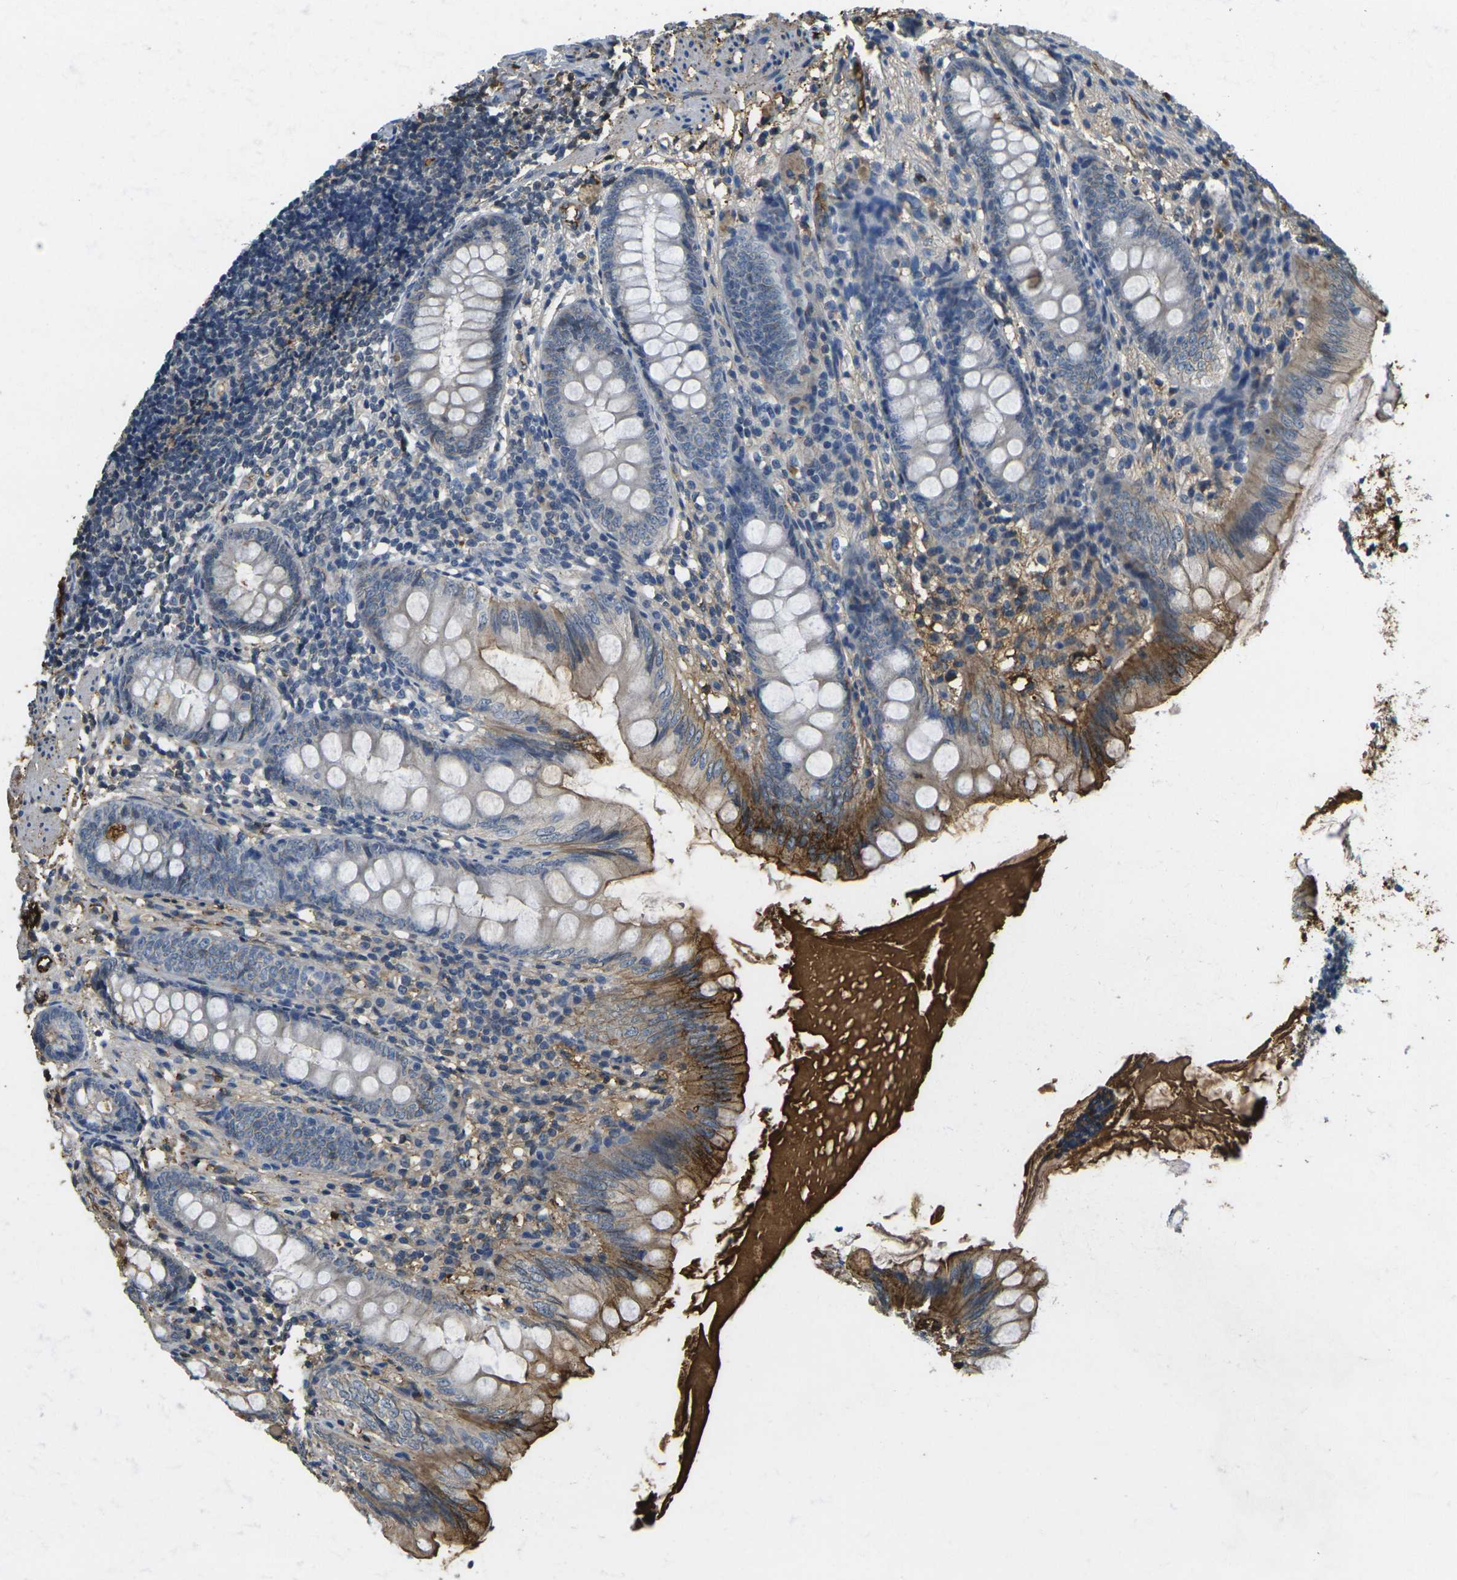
{"staining": {"intensity": "moderate", "quantity": "25%-75%", "location": "cytoplasmic/membranous"}, "tissue": "appendix", "cell_type": "Glandular cells", "image_type": "normal", "snomed": [{"axis": "morphology", "description": "Normal tissue, NOS"}, {"axis": "topography", "description": "Appendix"}], "caption": "The image exhibits immunohistochemical staining of benign appendix. There is moderate cytoplasmic/membranous positivity is identified in approximately 25%-75% of glandular cells. The staining was performed using DAB to visualize the protein expression in brown, while the nuclei were stained in blue with hematoxylin (Magnification: 20x).", "gene": "PLCD1", "patient": {"sex": "female", "age": 77}}